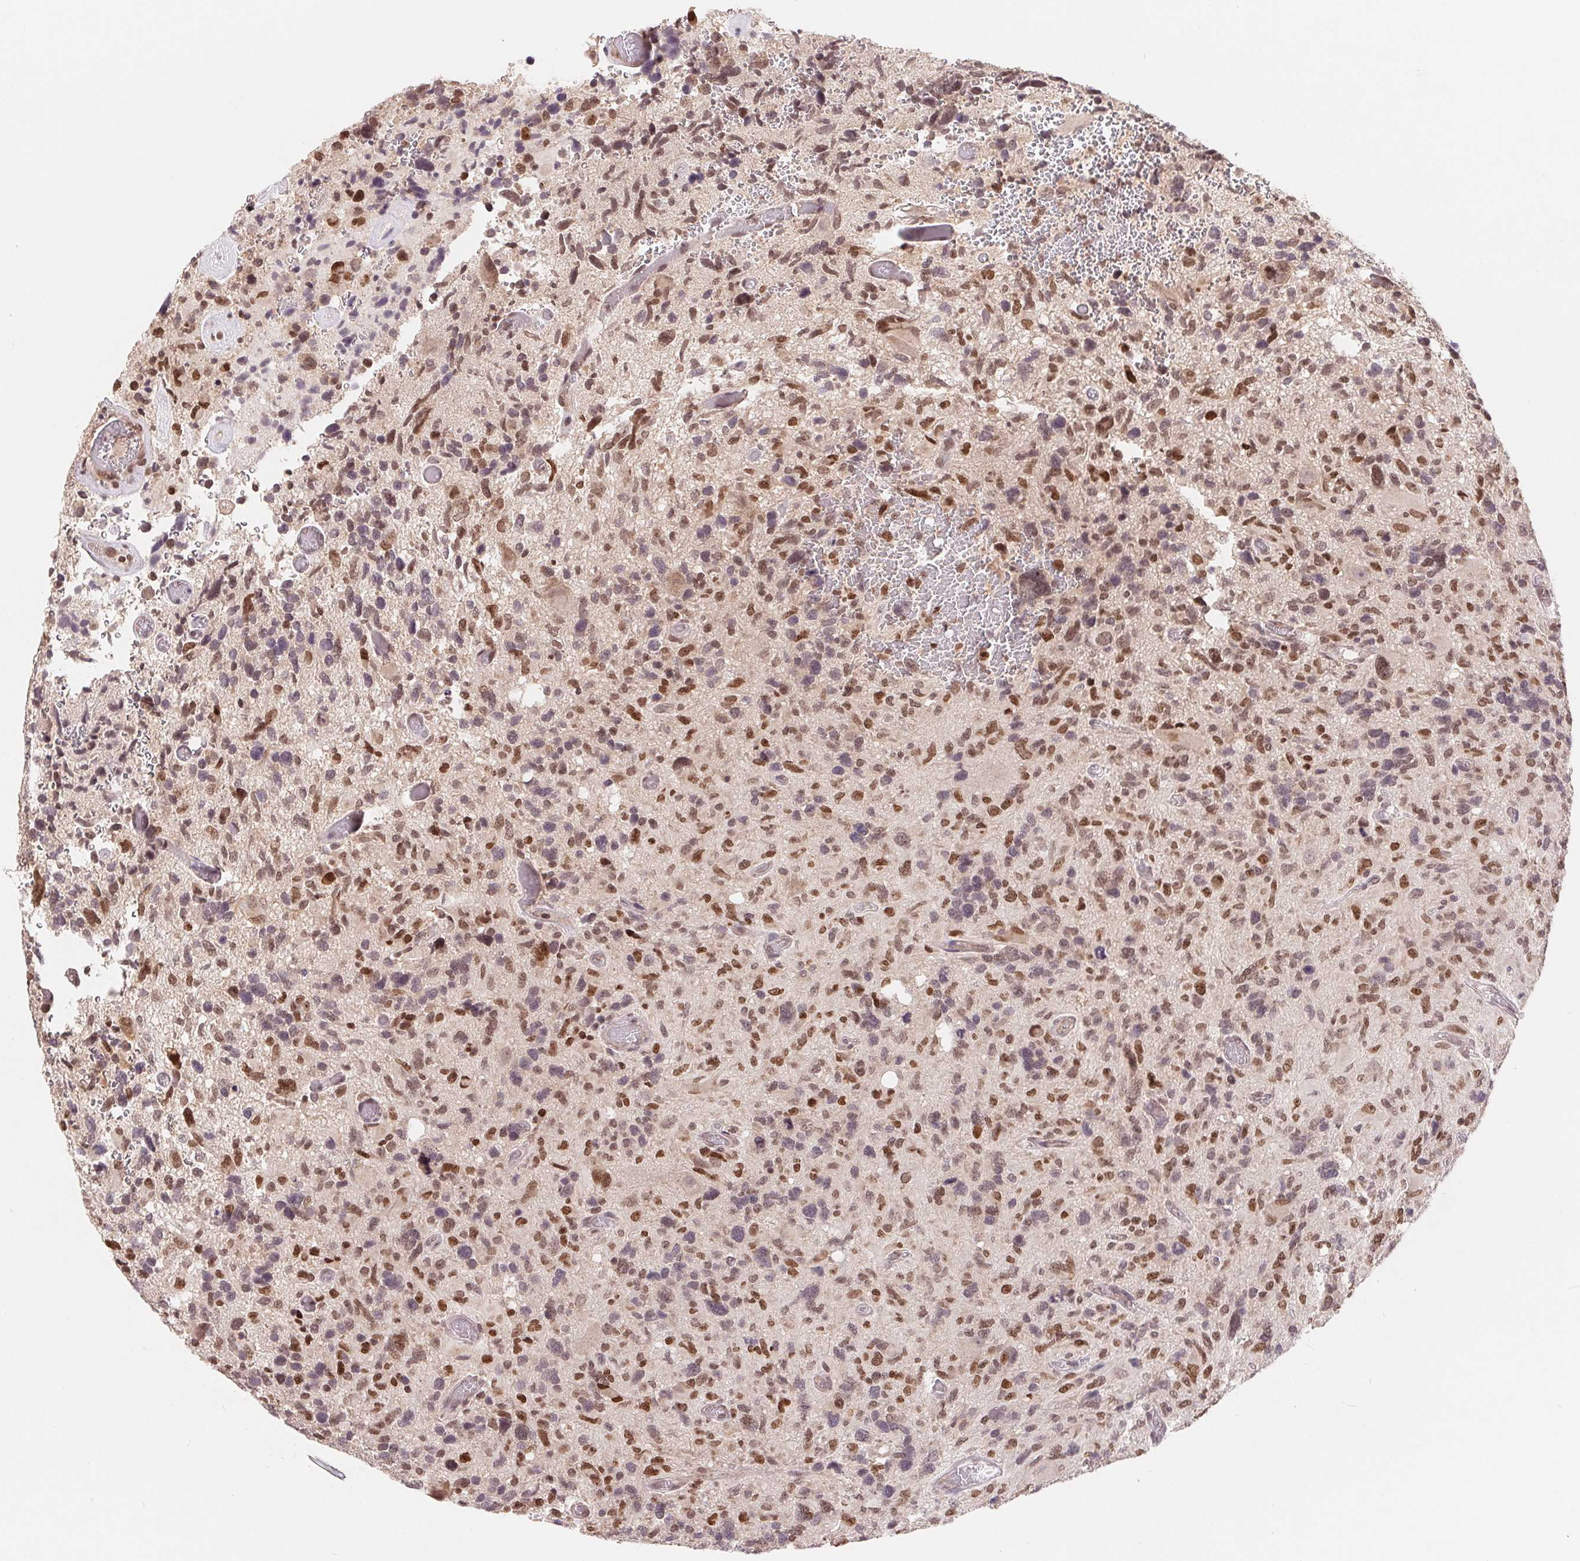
{"staining": {"intensity": "moderate", "quantity": ">75%", "location": "nuclear"}, "tissue": "glioma", "cell_type": "Tumor cells", "image_type": "cancer", "snomed": [{"axis": "morphology", "description": "Glioma, malignant, High grade"}, {"axis": "topography", "description": "Brain"}], "caption": "Protein staining by immunohistochemistry (IHC) reveals moderate nuclear expression in about >75% of tumor cells in glioma.", "gene": "HMGN3", "patient": {"sex": "male", "age": 49}}